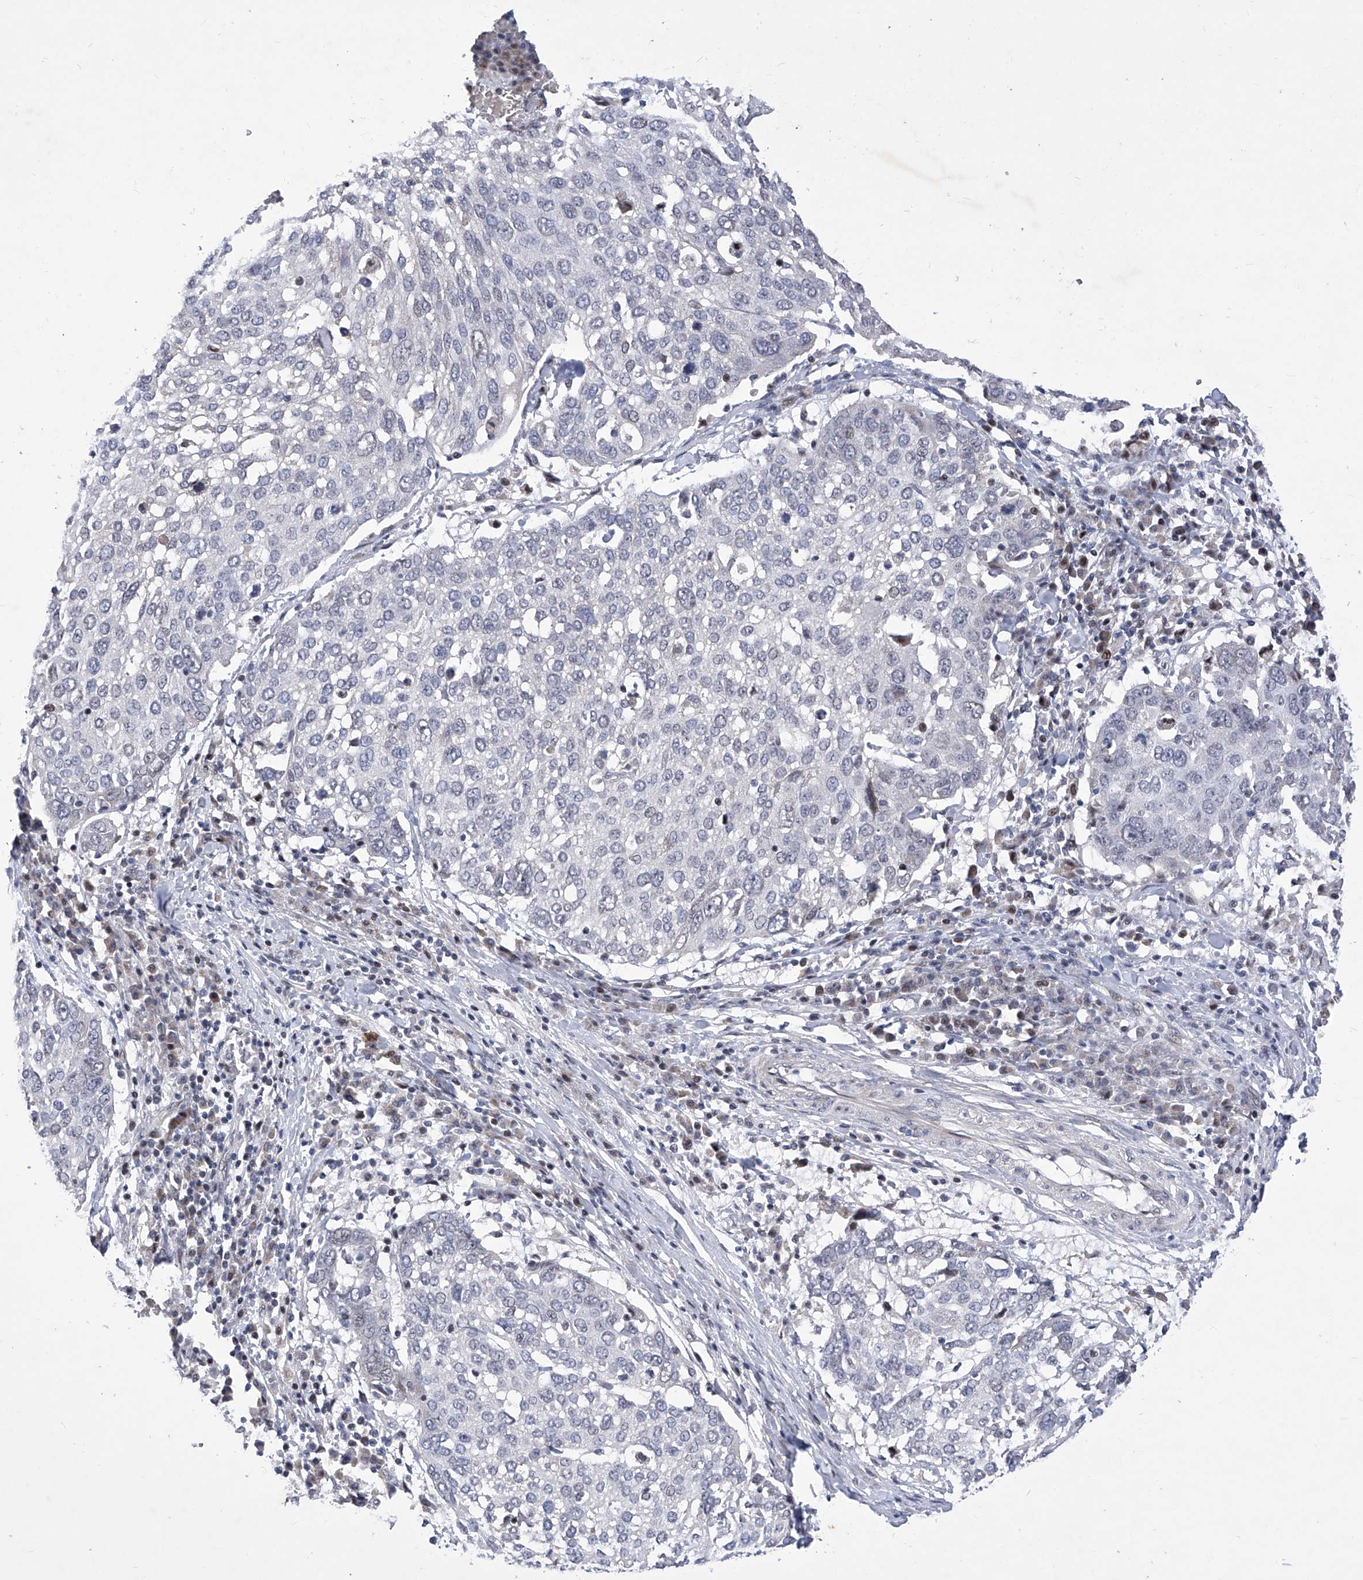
{"staining": {"intensity": "negative", "quantity": "none", "location": "none"}, "tissue": "lung cancer", "cell_type": "Tumor cells", "image_type": "cancer", "snomed": [{"axis": "morphology", "description": "Squamous cell carcinoma, NOS"}, {"axis": "topography", "description": "Lung"}], "caption": "Tumor cells are negative for protein expression in human lung cancer.", "gene": "NUFIP1", "patient": {"sex": "male", "age": 65}}